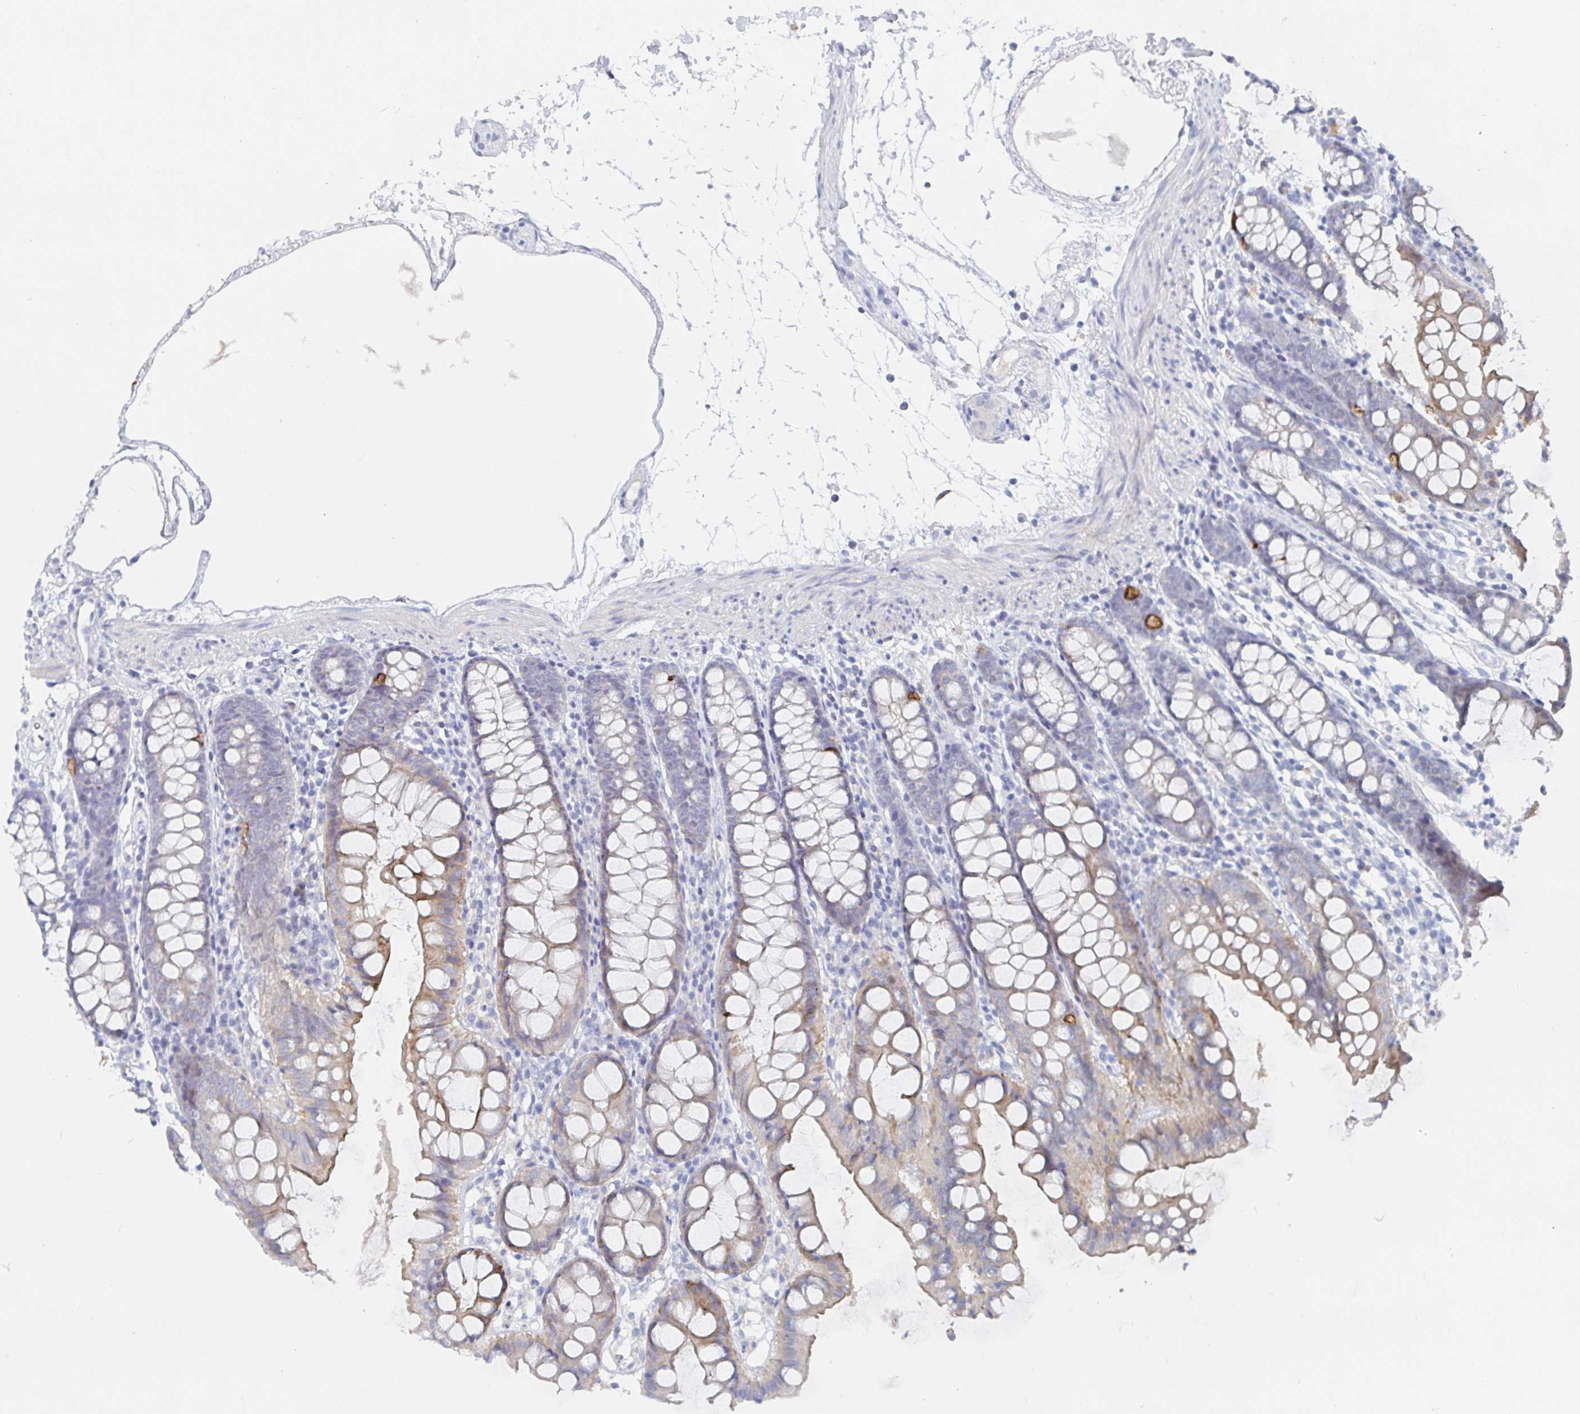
{"staining": {"intensity": "negative", "quantity": "none", "location": "none"}, "tissue": "colon", "cell_type": "Endothelial cells", "image_type": "normal", "snomed": [{"axis": "morphology", "description": "Normal tissue, NOS"}, {"axis": "topography", "description": "Colon"}], "caption": "This is a histopathology image of immunohistochemistry staining of unremarkable colon, which shows no positivity in endothelial cells.", "gene": "ZNF100", "patient": {"sex": "female", "age": 84}}